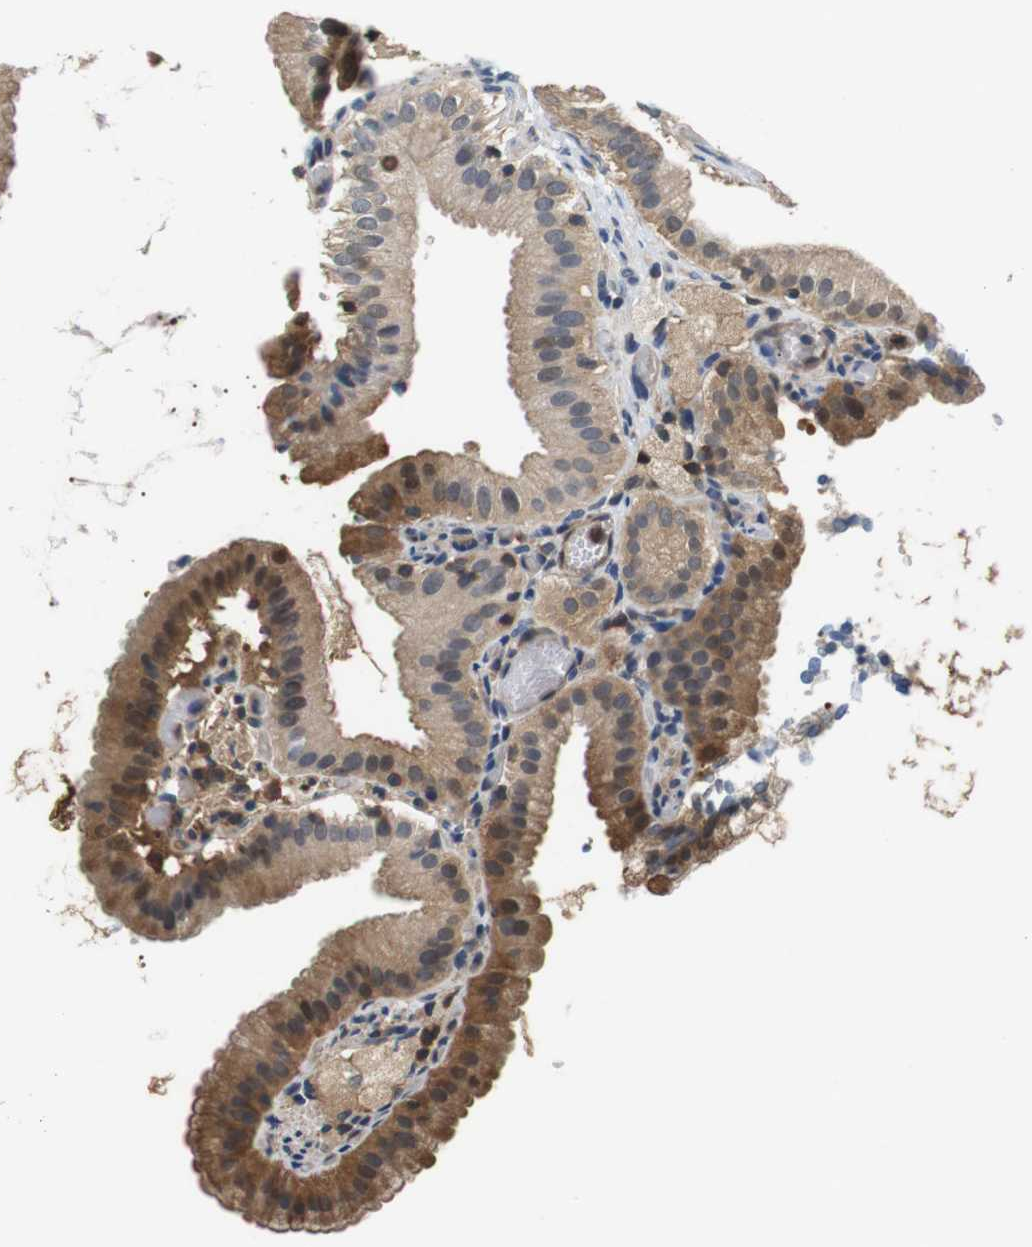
{"staining": {"intensity": "moderate", "quantity": ">75%", "location": "cytoplasmic/membranous"}, "tissue": "gallbladder", "cell_type": "Glandular cells", "image_type": "normal", "snomed": [{"axis": "morphology", "description": "Normal tissue, NOS"}, {"axis": "topography", "description": "Gallbladder"}], "caption": "An immunohistochemistry photomicrograph of unremarkable tissue is shown. Protein staining in brown labels moderate cytoplasmic/membranous positivity in gallbladder within glandular cells.", "gene": "LDHA", "patient": {"sex": "male", "age": 54}}